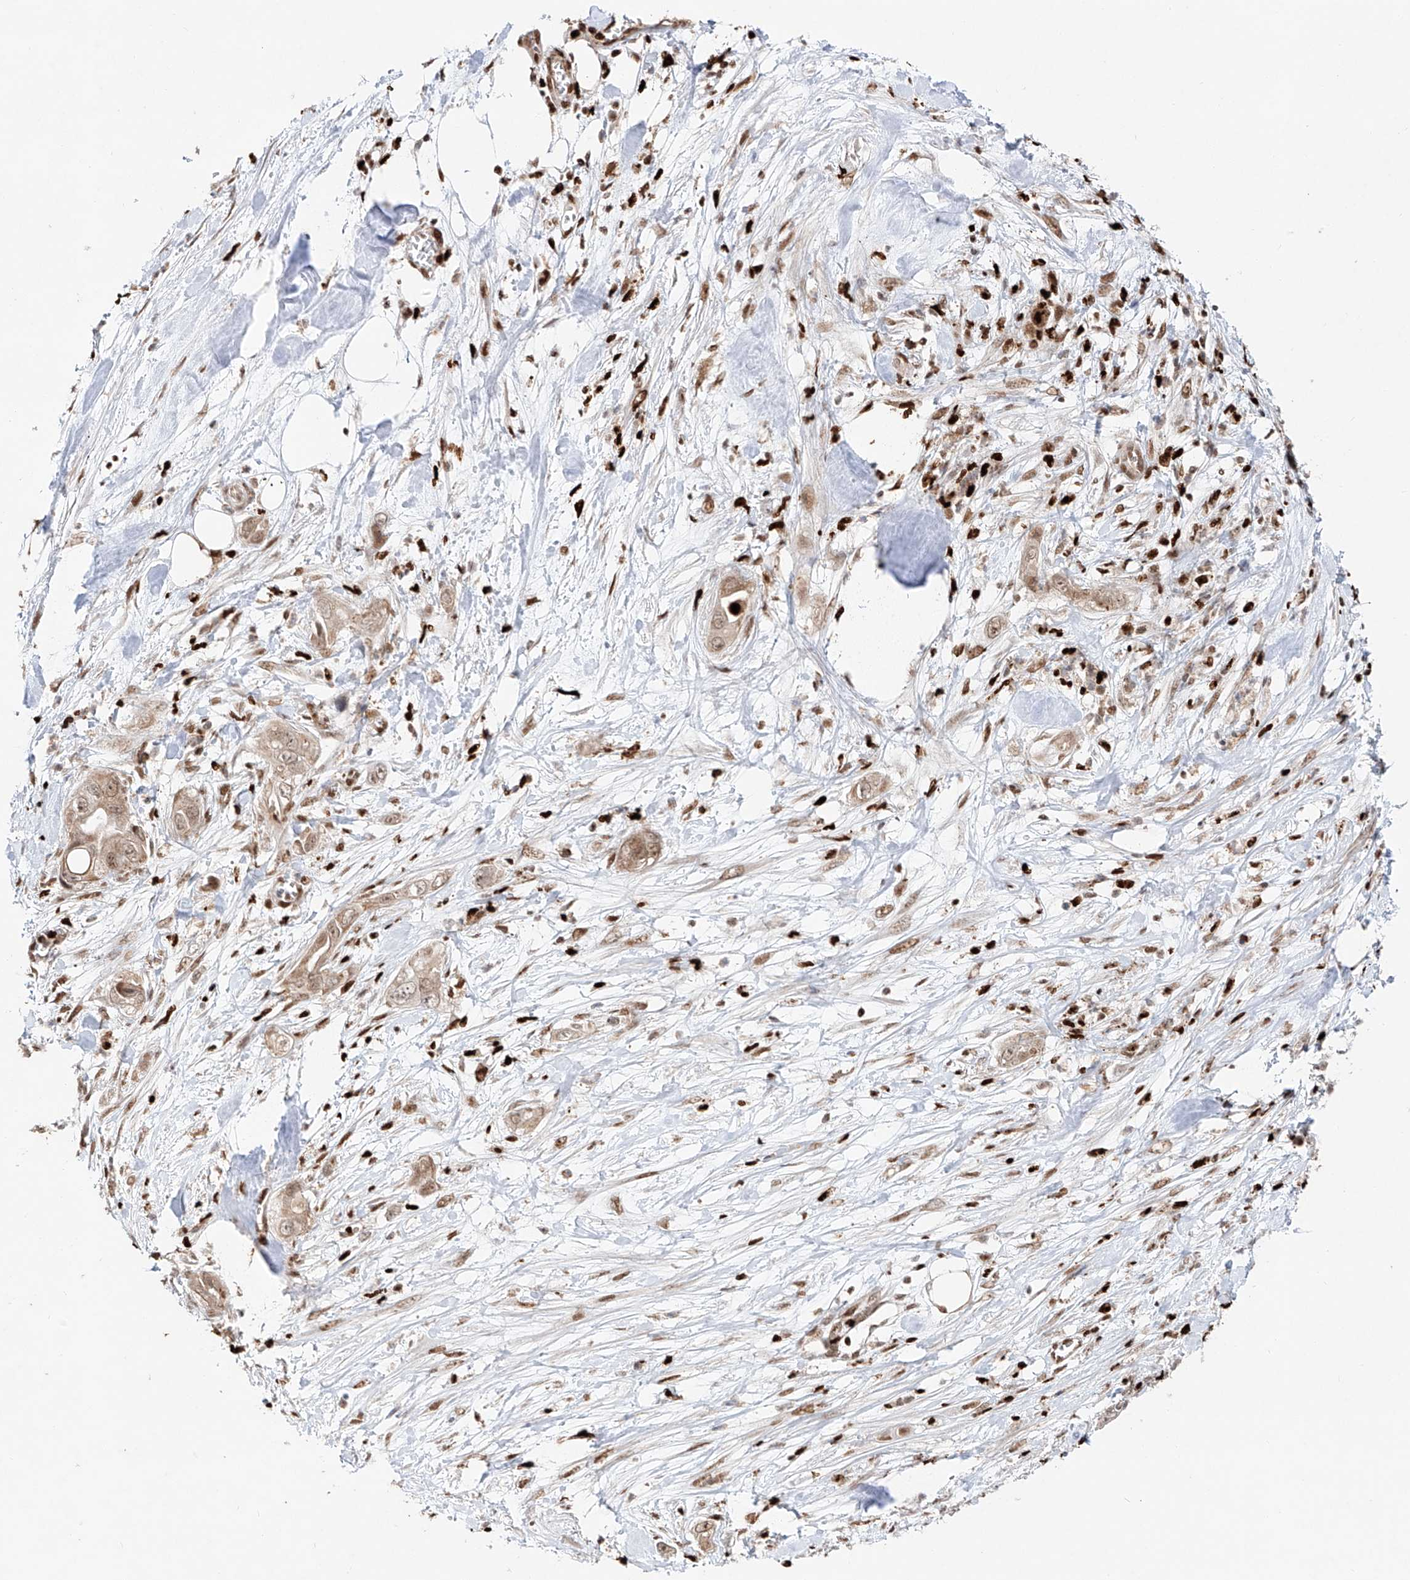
{"staining": {"intensity": "moderate", "quantity": ">75%", "location": "cytoplasmic/membranous,nuclear"}, "tissue": "pancreatic cancer", "cell_type": "Tumor cells", "image_type": "cancer", "snomed": [{"axis": "morphology", "description": "Adenocarcinoma, NOS"}, {"axis": "topography", "description": "Pancreas"}], "caption": "A brown stain labels moderate cytoplasmic/membranous and nuclear positivity of a protein in pancreatic cancer tumor cells.", "gene": "DZIP1L", "patient": {"sex": "female", "age": 78}}